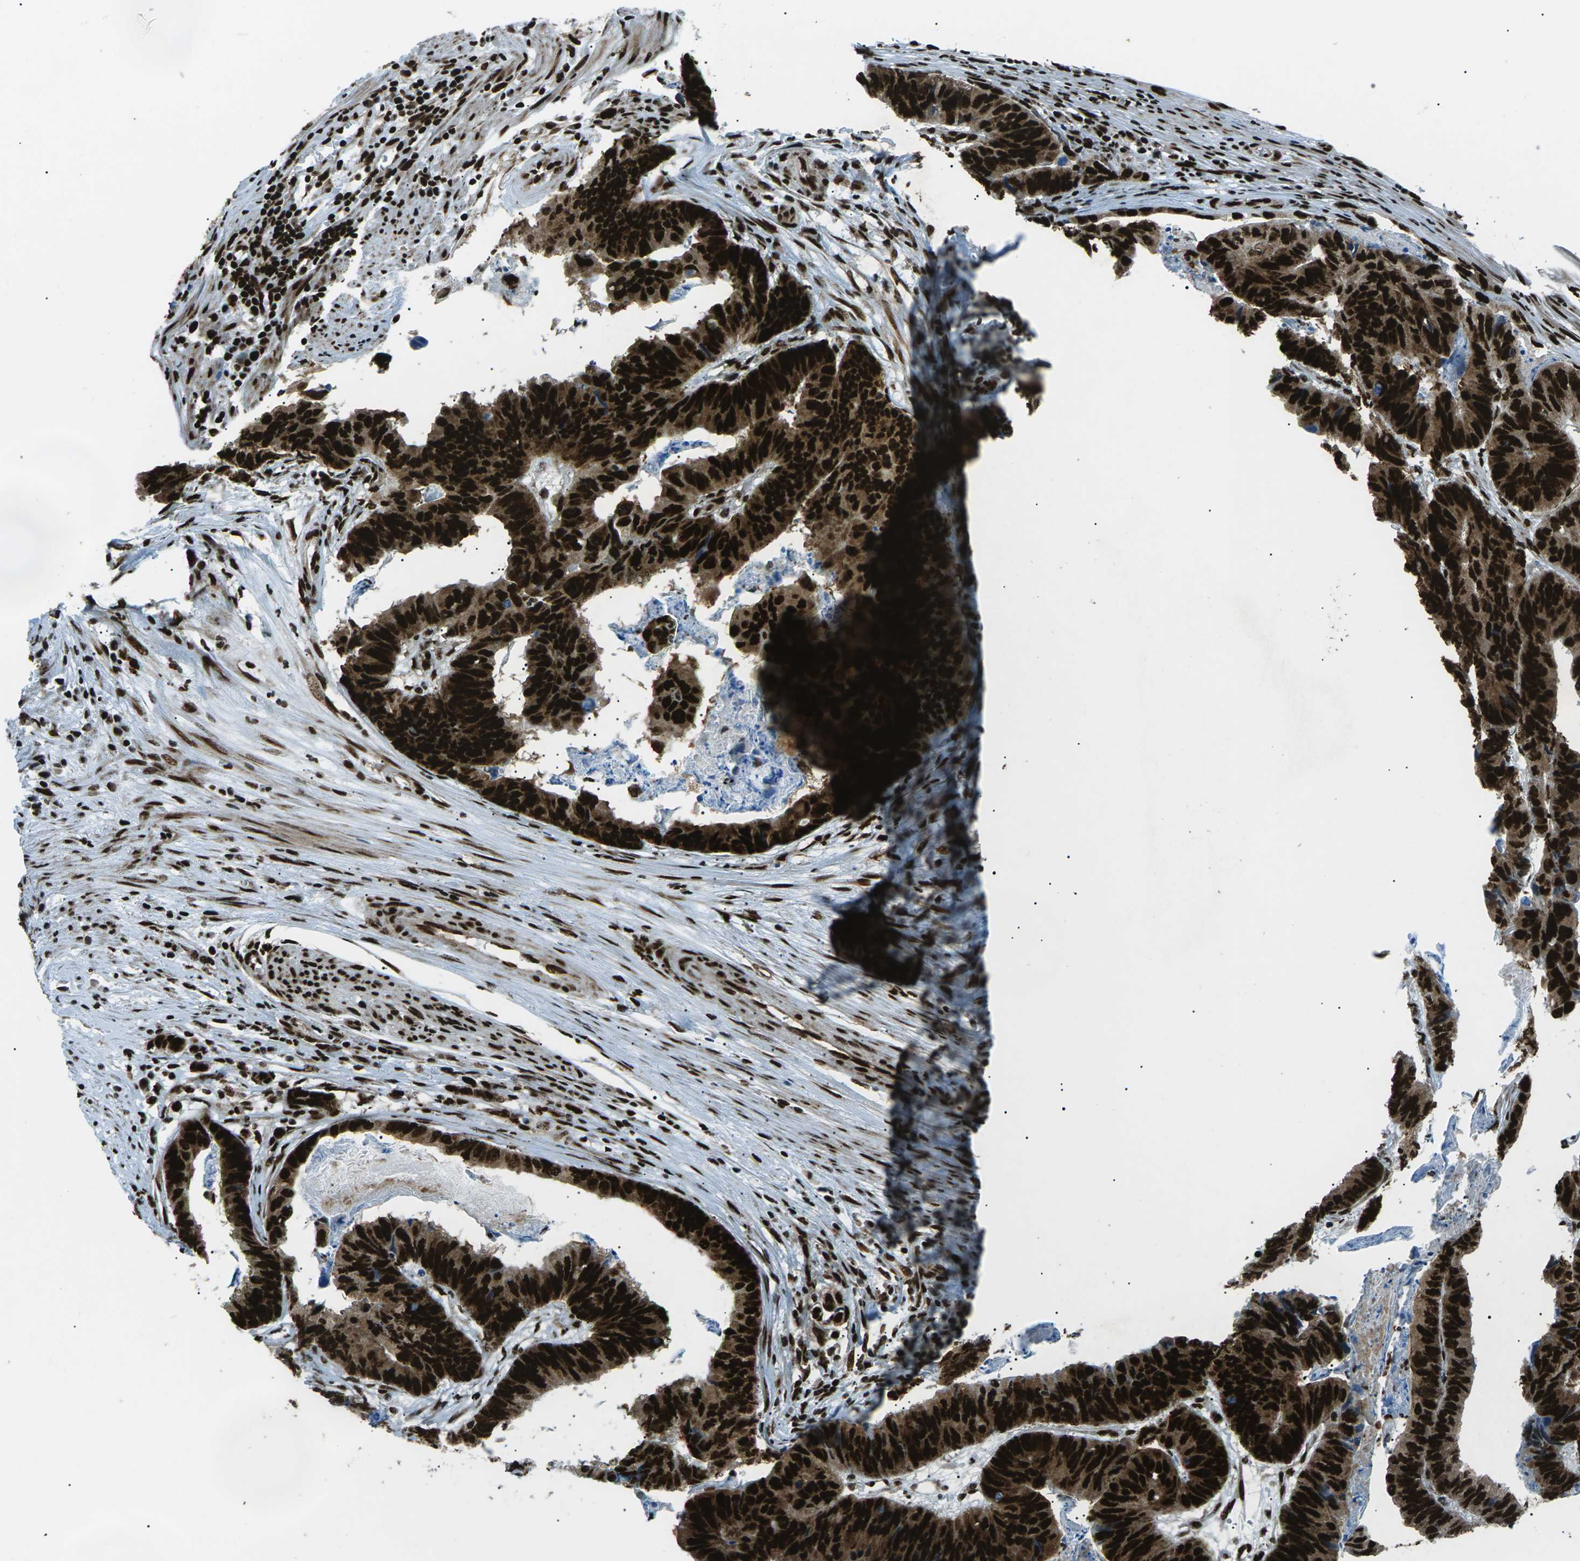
{"staining": {"intensity": "strong", "quantity": ">75%", "location": "cytoplasmic/membranous,nuclear"}, "tissue": "stomach cancer", "cell_type": "Tumor cells", "image_type": "cancer", "snomed": [{"axis": "morphology", "description": "Adenocarcinoma, NOS"}, {"axis": "topography", "description": "Stomach, lower"}], "caption": "This photomicrograph reveals immunohistochemistry staining of stomach cancer (adenocarcinoma), with high strong cytoplasmic/membranous and nuclear staining in approximately >75% of tumor cells.", "gene": "HNRNPK", "patient": {"sex": "male", "age": 77}}